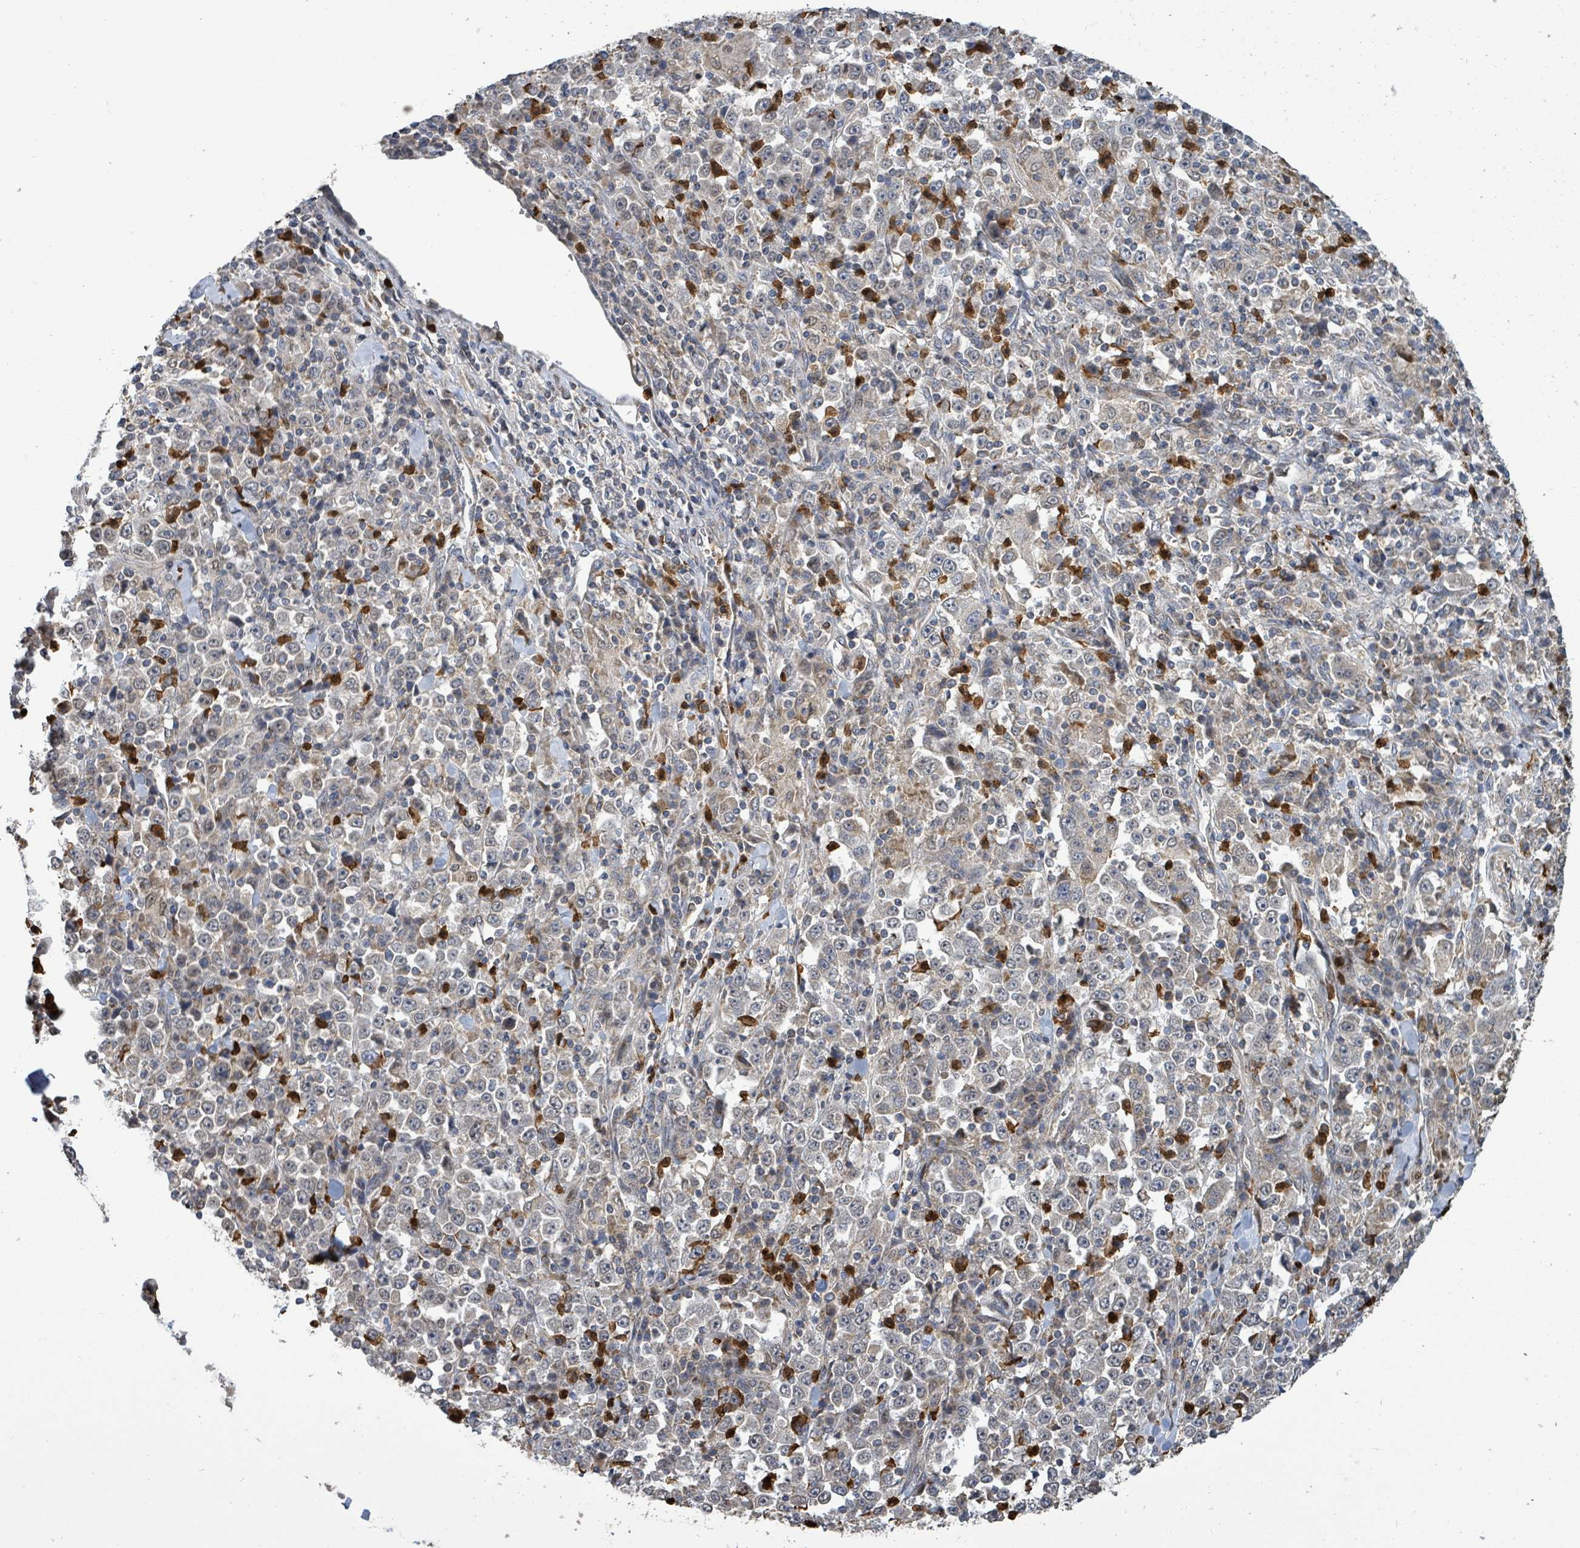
{"staining": {"intensity": "negative", "quantity": "none", "location": "none"}, "tissue": "stomach cancer", "cell_type": "Tumor cells", "image_type": "cancer", "snomed": [{"axis": "morphology", "description": "Normal tissue, NOS"}, {"axis": "morphology", "description": "Adenocarcinoma, NOS"}, {"axis": "topography", "description": "Stomach, upper"}, {"axis": "topography", "description": "Stomach"}], "caption": "Tumor cells are negative for protein expression in human stomach adenocarcinoma.", "gene": "COQ6", "patient": {"sex": "male", "age": 59}}